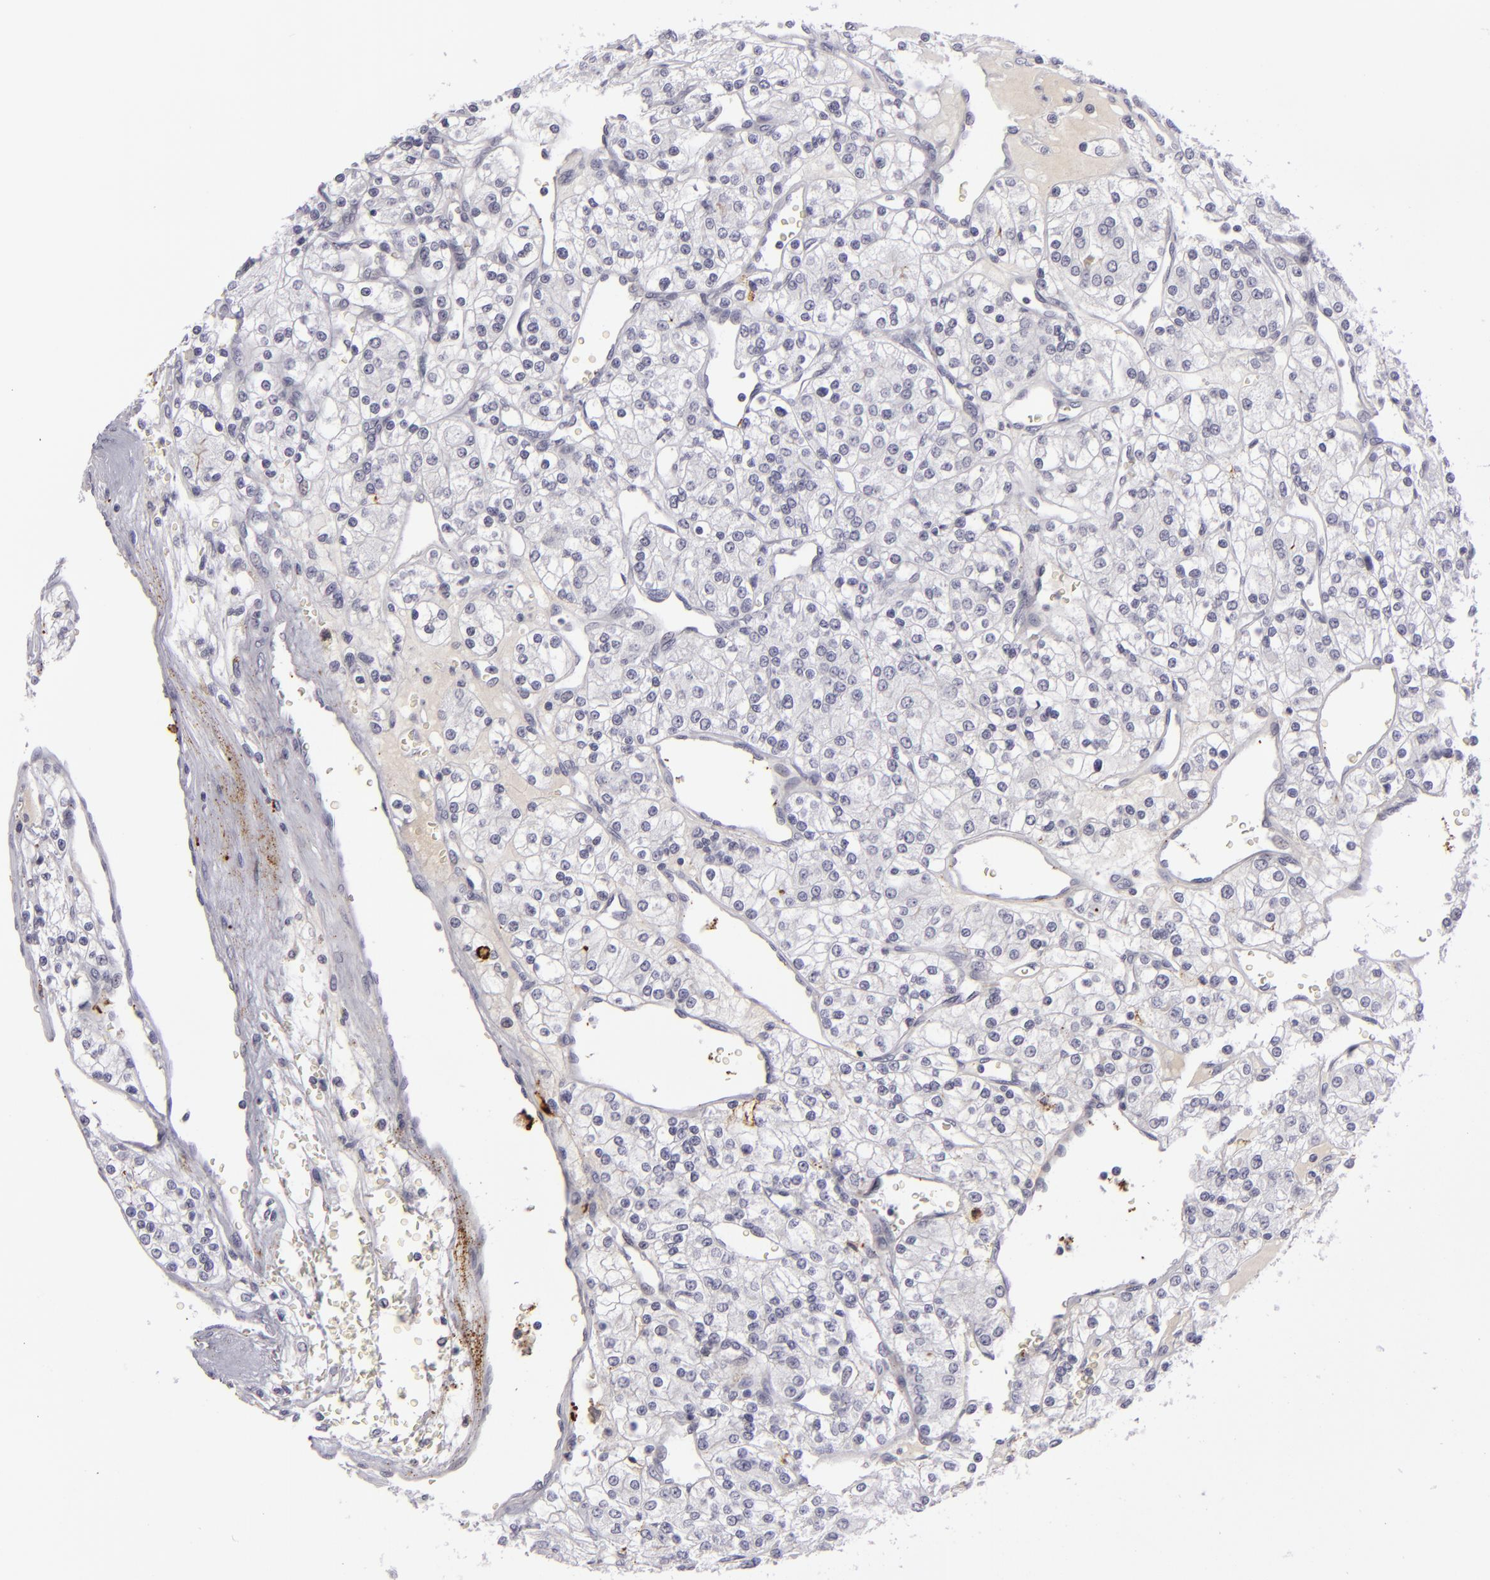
{"staining": {"intensity": "negative", "quantity": "none", "location": "none"}, "tissue": "renal cancer", "cell_type": "Tumor cells", "image_type": "cancer", "snomed": [{"axis": "morphology", "description": "Adenocarcinoma, NOS"}, {"axis": "topography", "description": "Kidney"}], "caption": "IHC micrograph of neoplastic tissue: human renal adenocarcinoma stained with DAB shows no significant protein staining in tumor cells.", "gene": "C9", "patient": {"sex": "female", "age": 62}}